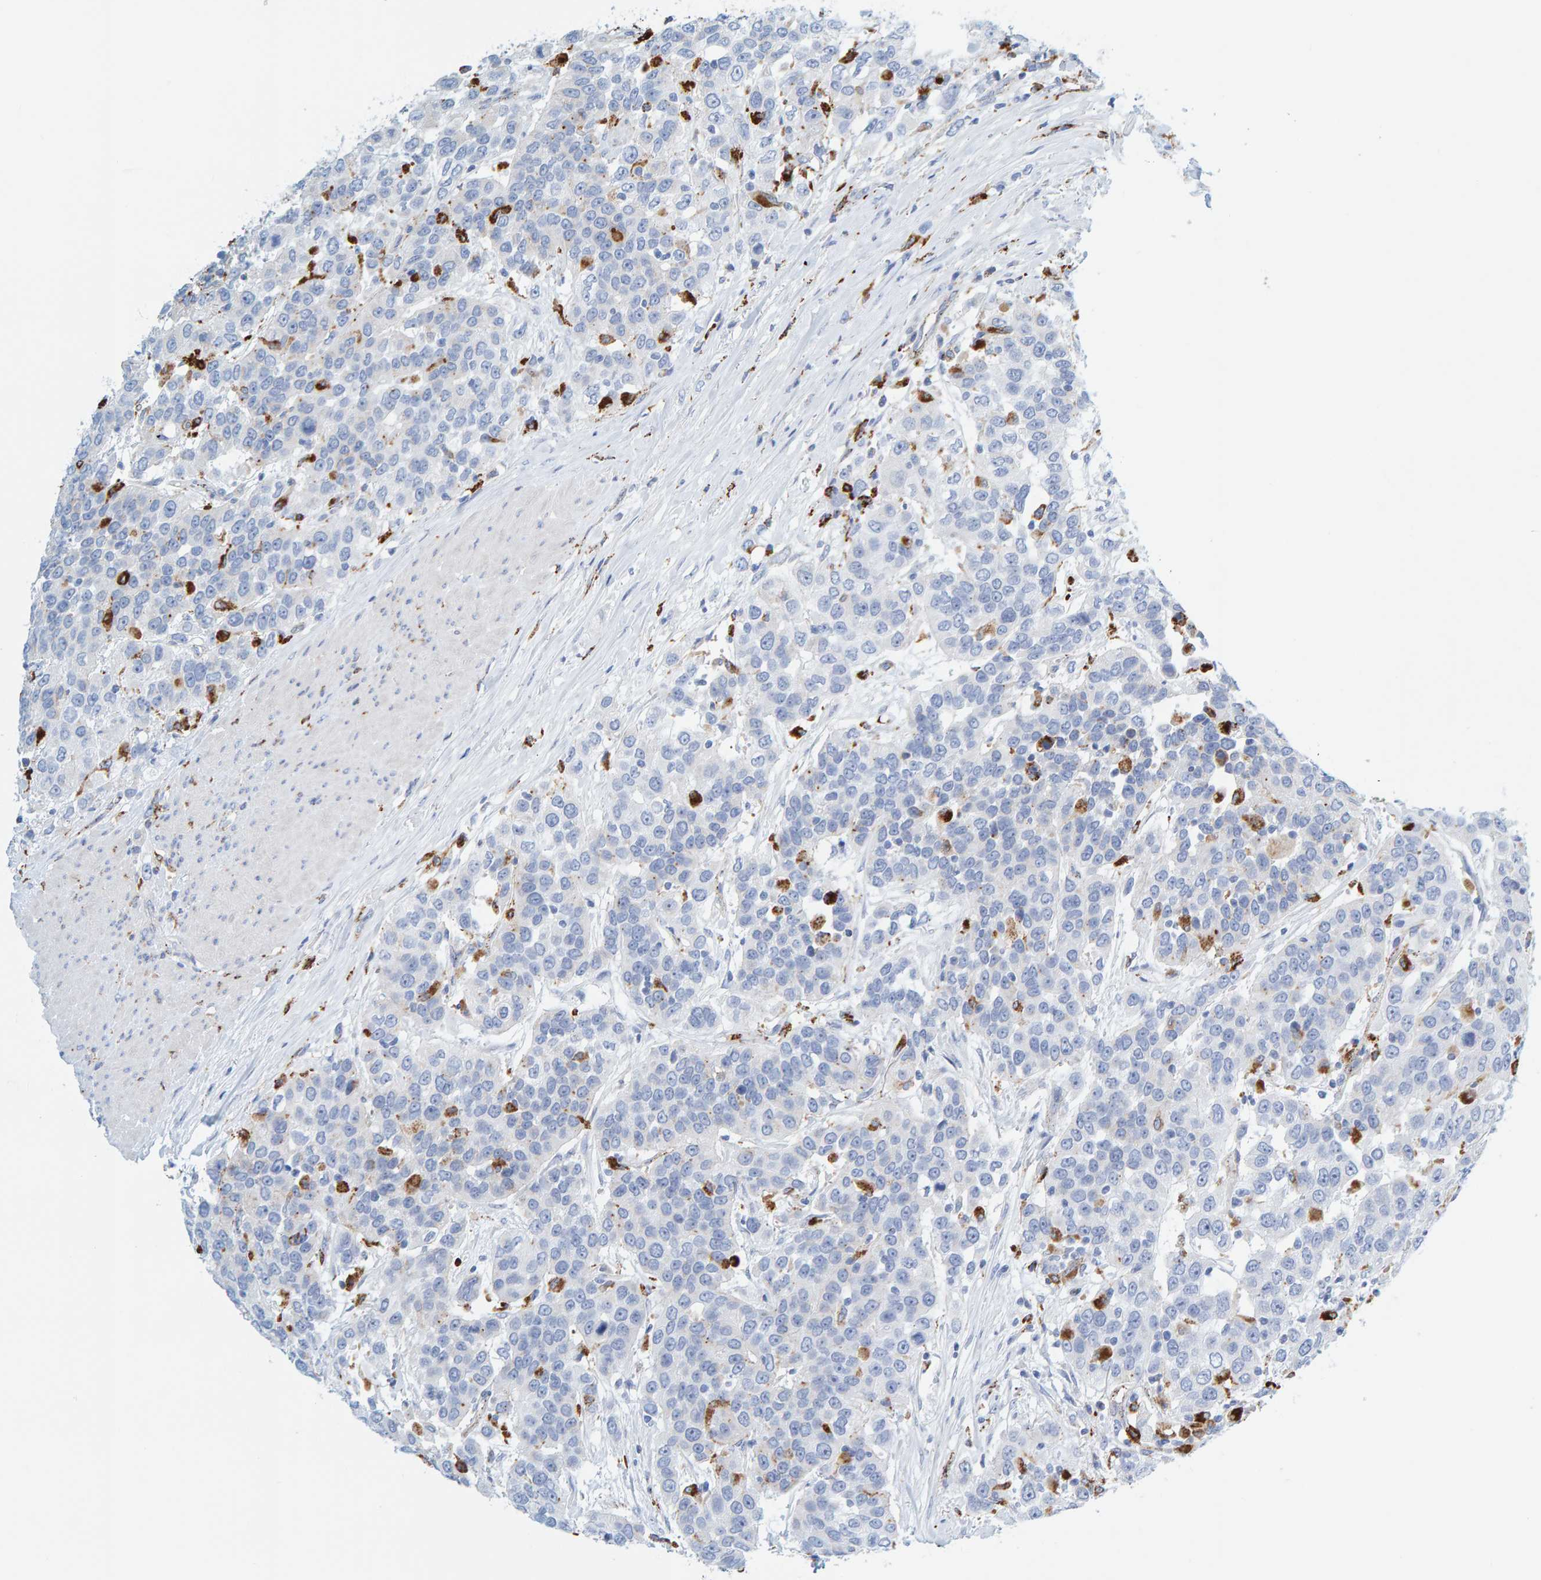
{"staining": {"intensity": "negative", "quantity": "none", "location": "none"}, "tissue": "urothelial cancer", "cell_type": "Tumor cells", "image_type": "cancer", "snomed": [{"axis": "morphology", "description": "Urothelial carcinoma, High grade"}, {"axis": "topography", "description": "Urinary bladder"}], "caption": "Tumor cells are negative for protein expression in human urothelial cancer.", "gene": "BIN3", "patient": {"sex": "female", "age": 80}}